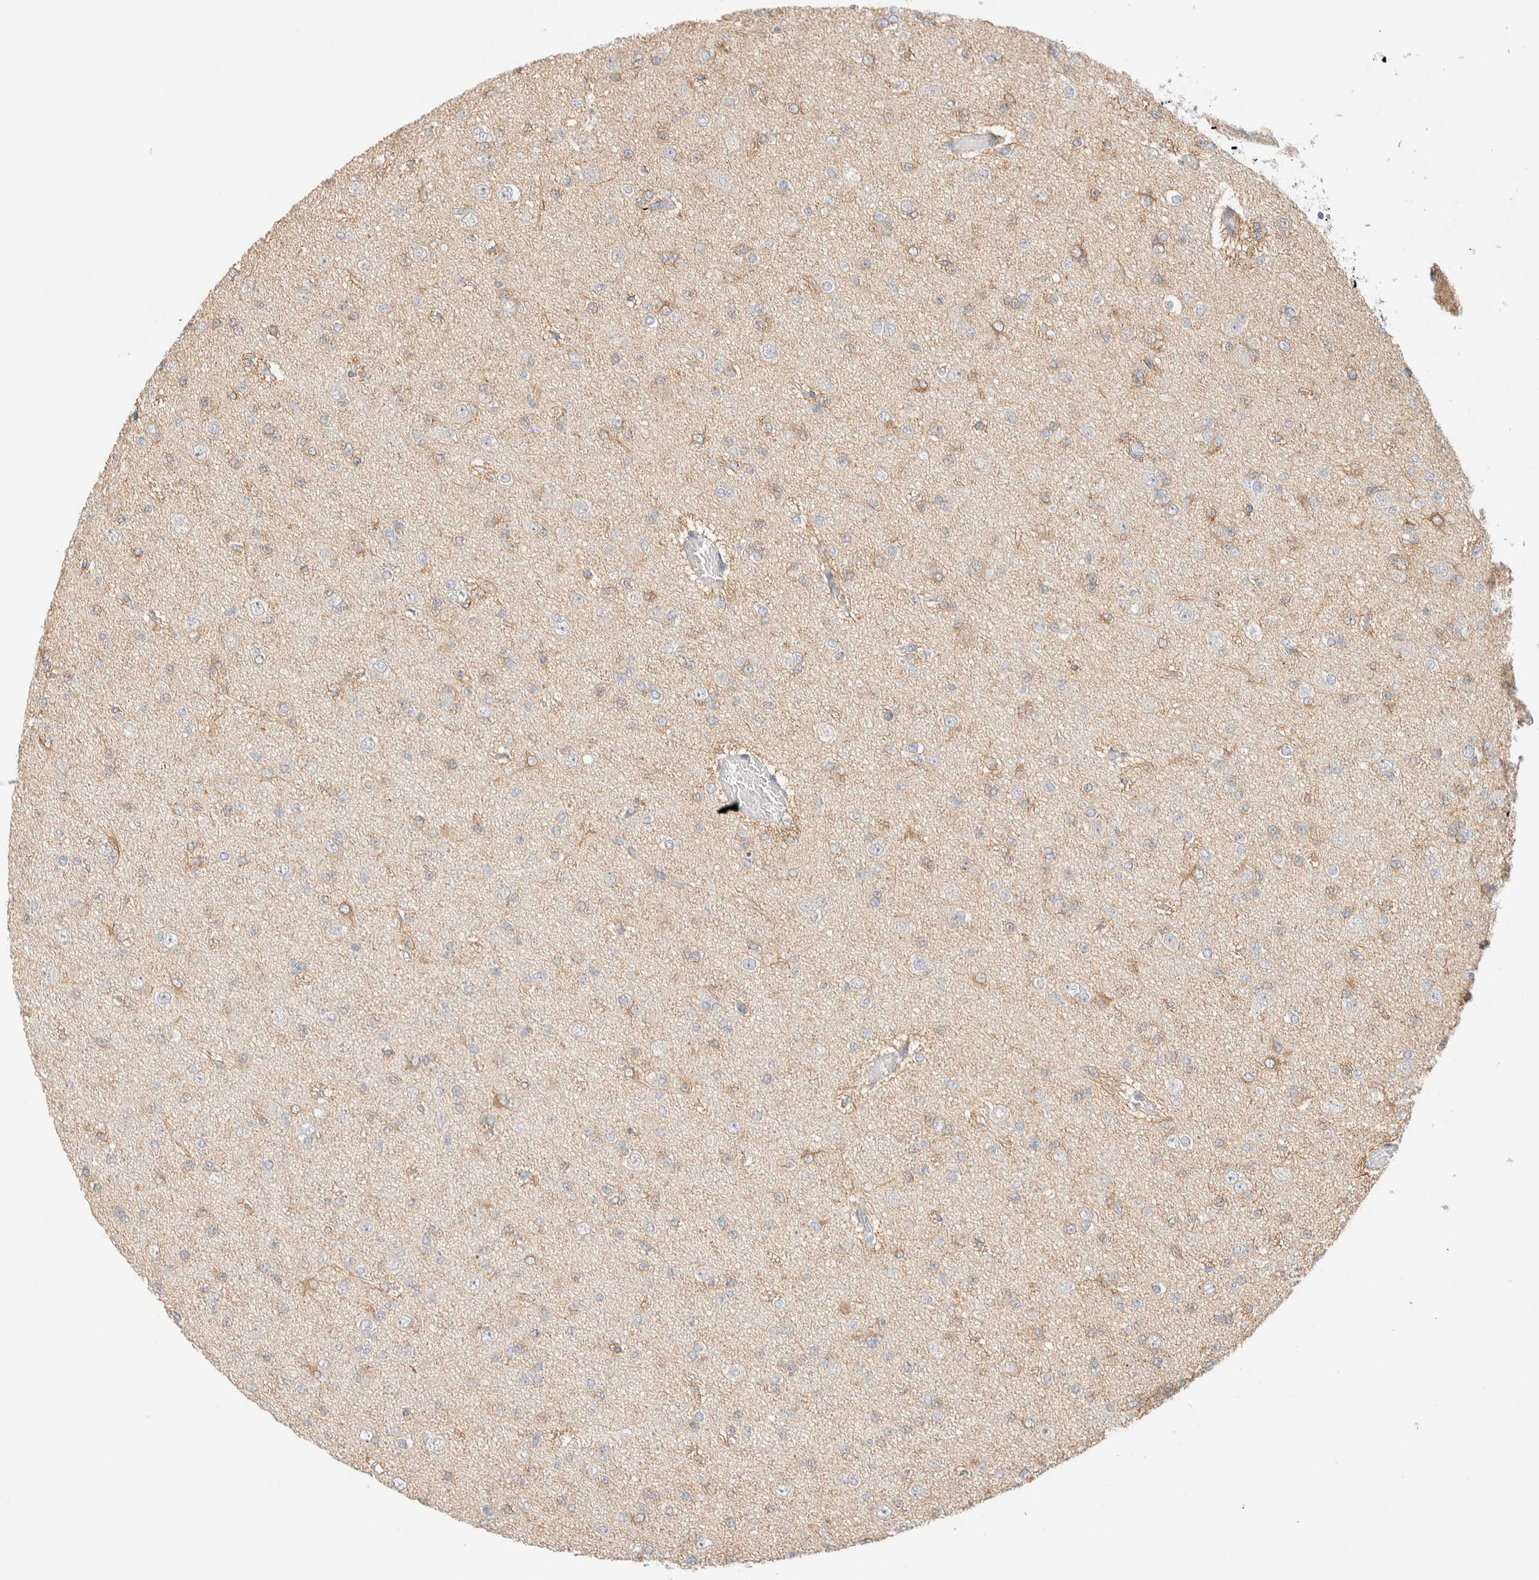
{"staining": {"intensity": "weak", "quantity": "<25%", "location": "cytoplasmic/membranous"}, "tissue": "glioma", "cell_type": "Tumor cells", "image_type": "cancer", "snomed": [{"axis": "morphology", "description": "Glioma, malignant, Low grade"}, {"axis": "topography", "description": "Brain"}], "caption": "Malignant low-grade glioma was stained to show a protein in brown. There is no significant positivity in tumor cells. (Brightfield microscopy of DAB immunohistochemistry at high magnification).", "gene": "AFMID", "patient": {"sex": "female", "age": 22}}